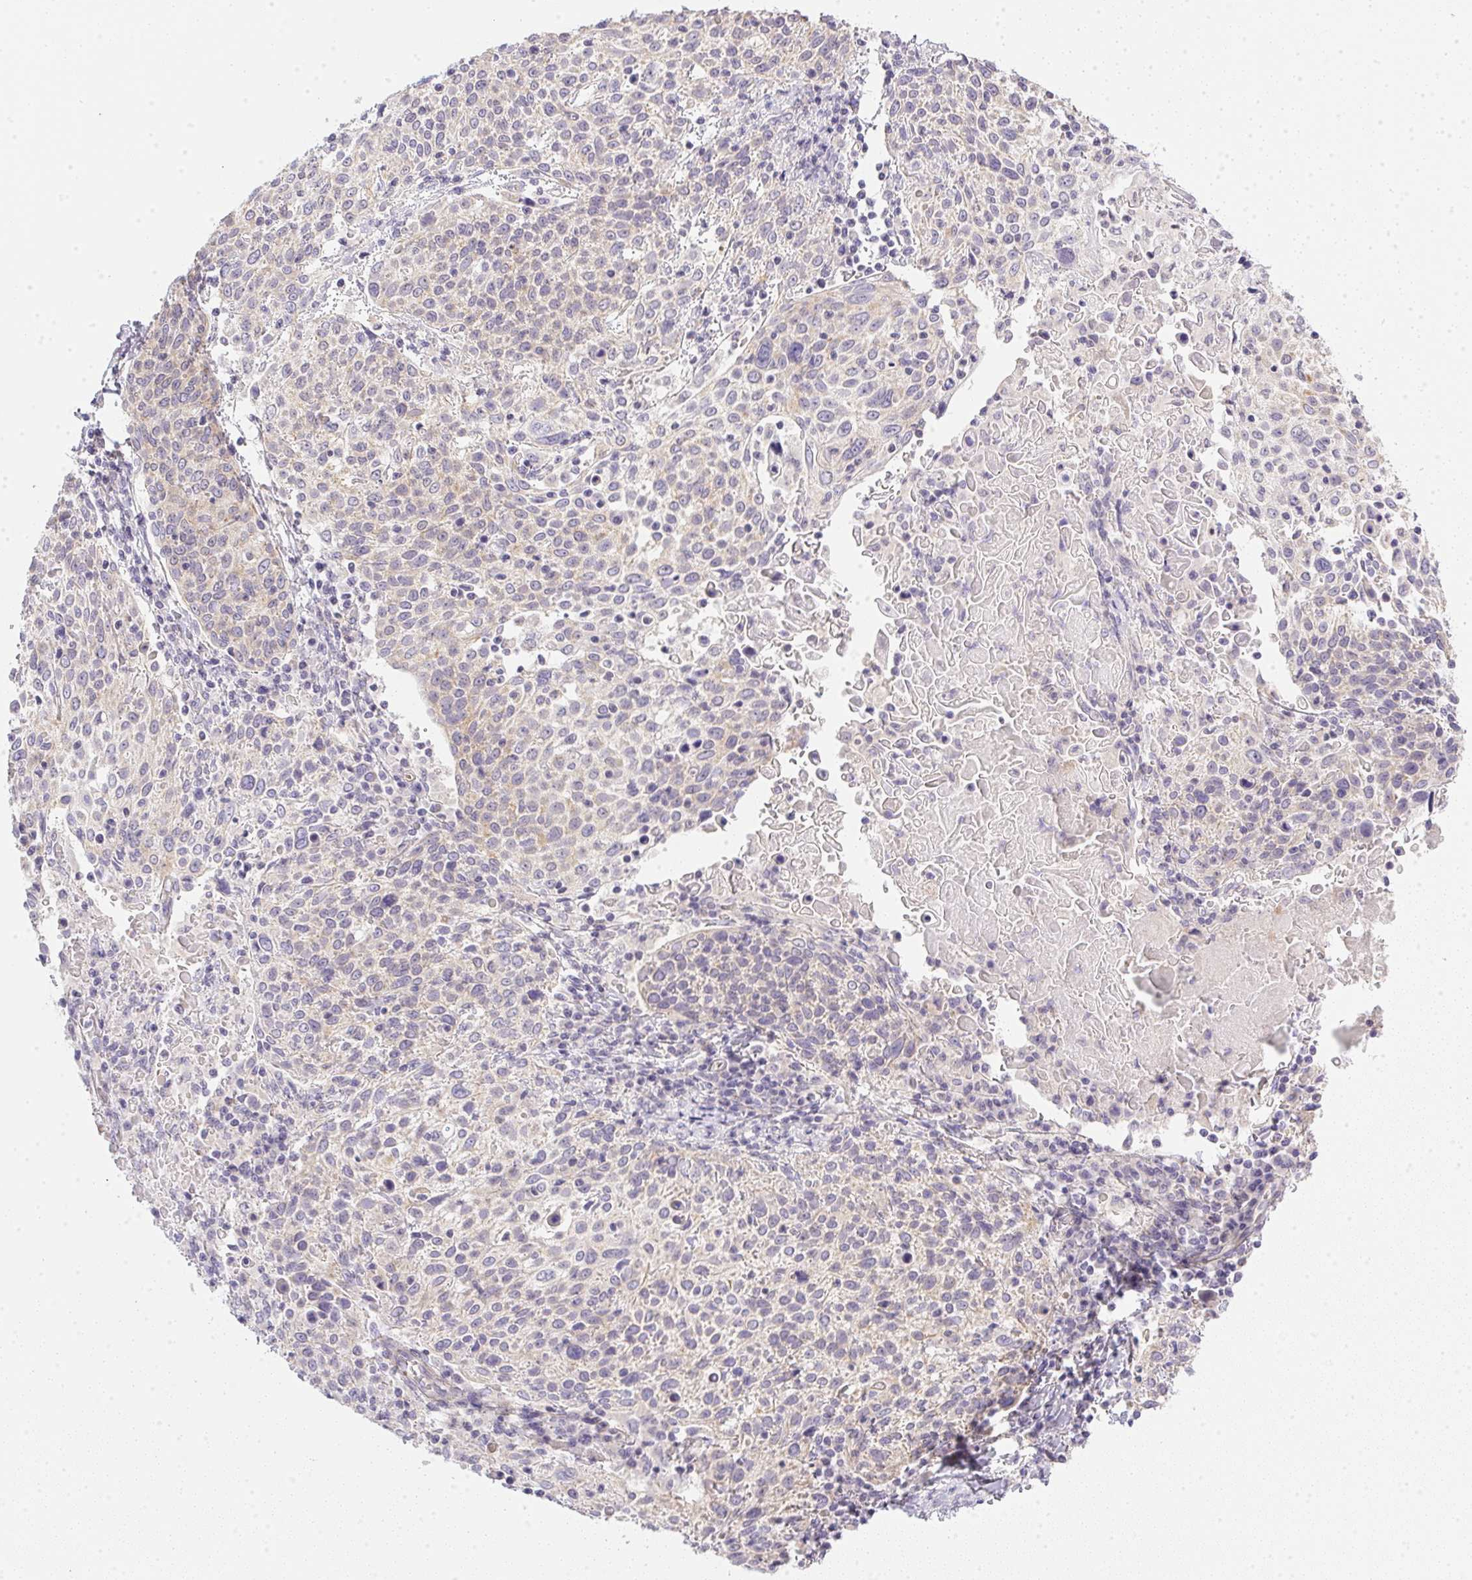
{"staining": {"intensity": "weak", "quantity": "<25%", "location": "cytoplasmic/membranous"}, "tissue": "cervical cancer", "cell_type": "Tumor cells", "image_type": "cancer", "snomed": [{"axis": "morphology", "description": "Squamous cell carcinoma, NOS"}, {"axis": "topography", "description": "Cervix"}], "caption": "Tumor cells show no significant expression in cervical cancer. The staining is performed using DAB (3,3'-diaminobenzidine) brown chromogen with nuclei counter-stained in using hematoxylin.", "gene": "SLC17A7", "patient": {"sex": "female", "age": 61}}